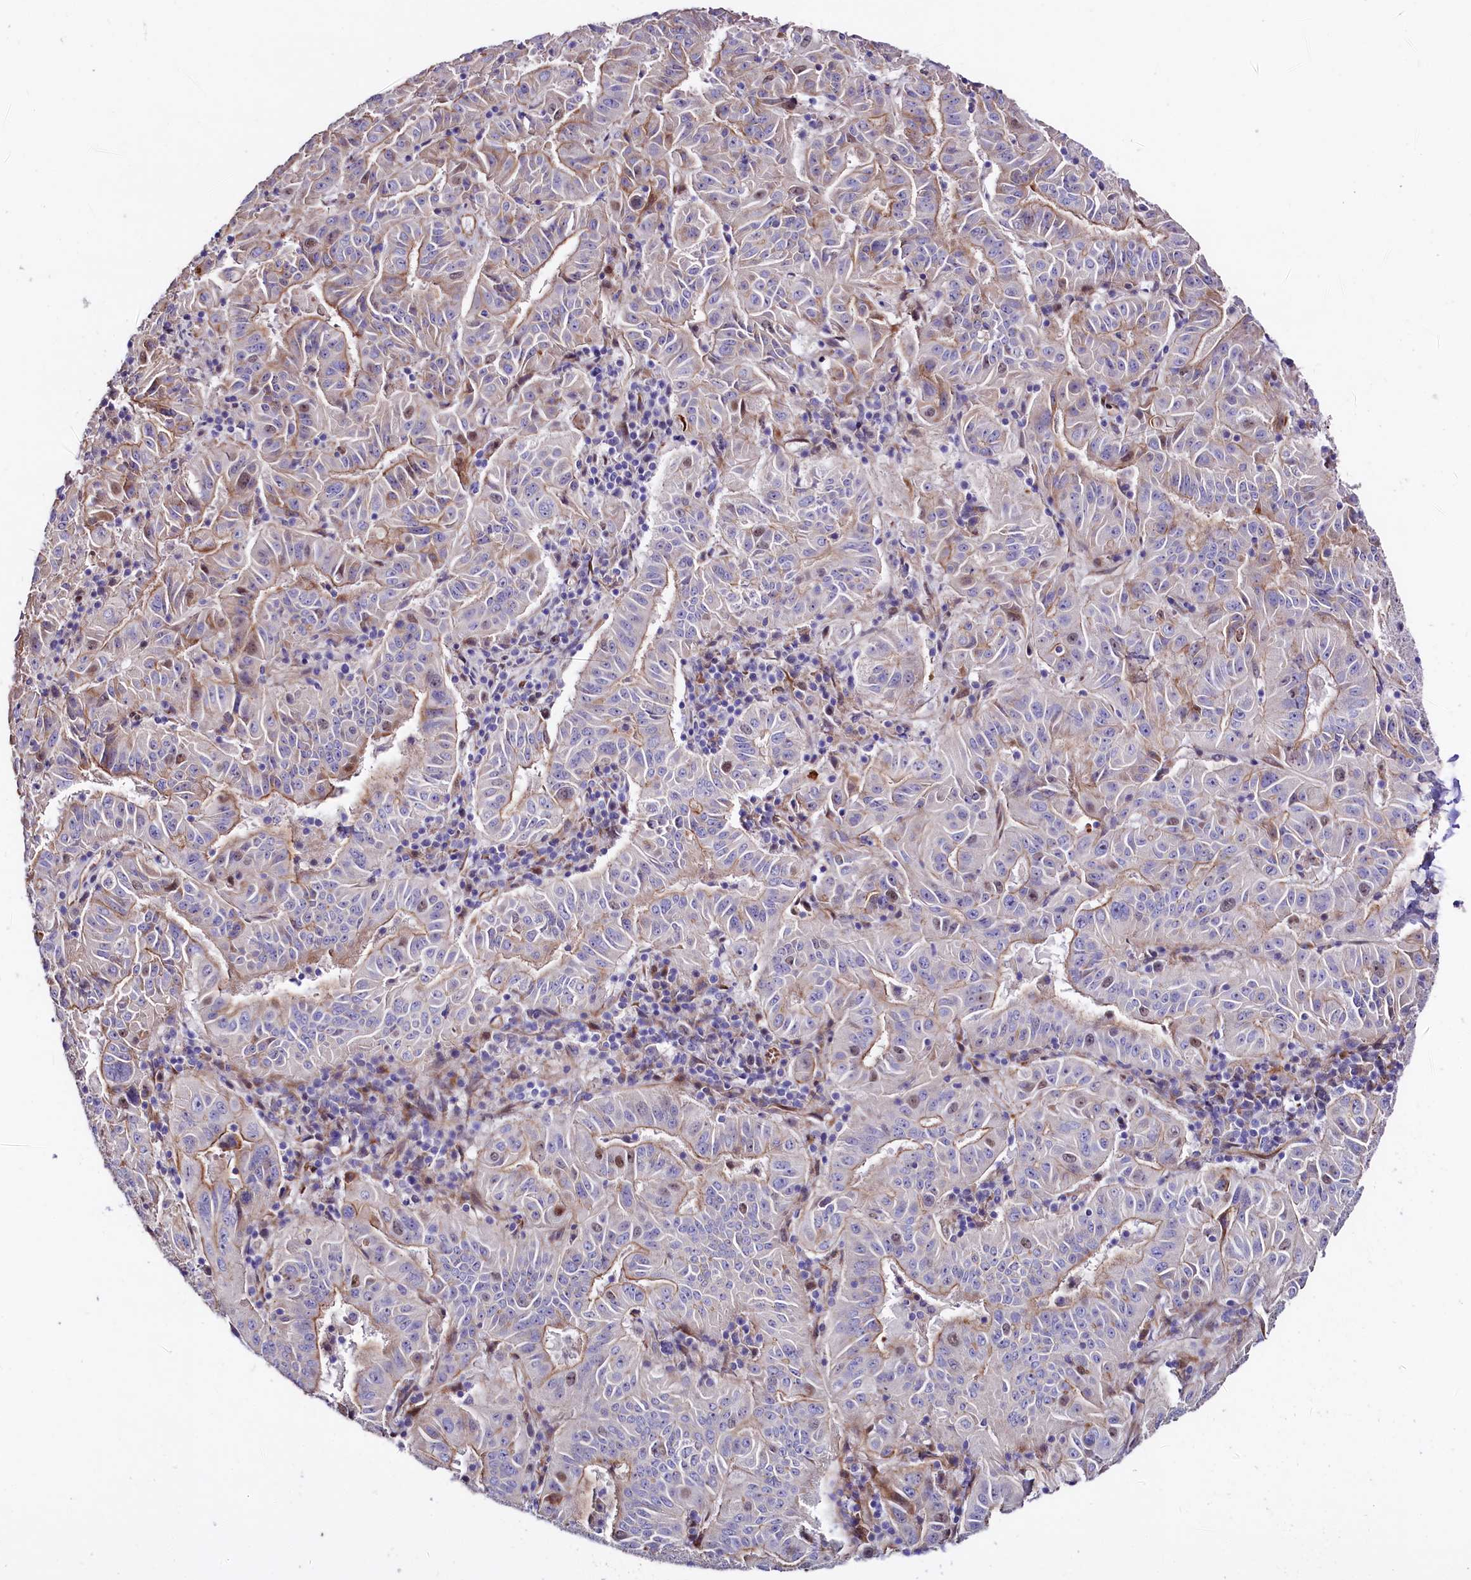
{"staining": {"intensity": "moderate", "quantity": "<25%", "location": "cytoplasmic/membranous,nuclear"}, "tissue": "pancreatic cancer", "cell_type": "Tumor cells", "image_type": "cancer", "snomed": [{"axis": "morphology", "description": "Adenocarcinoma, NOS"}, {"axis": "topography", "description": "Pancreas"}], "caption": "Pancreatic cancer stained for a protein exhibits moderate cytoplasmic/membranous and nuclear positivity in tumor cells. (brown staining indicates protein expression, while blue staining denotes nuclei).", "gene": "WNT8A", "patient": {"sex": "male", "age": 63}}